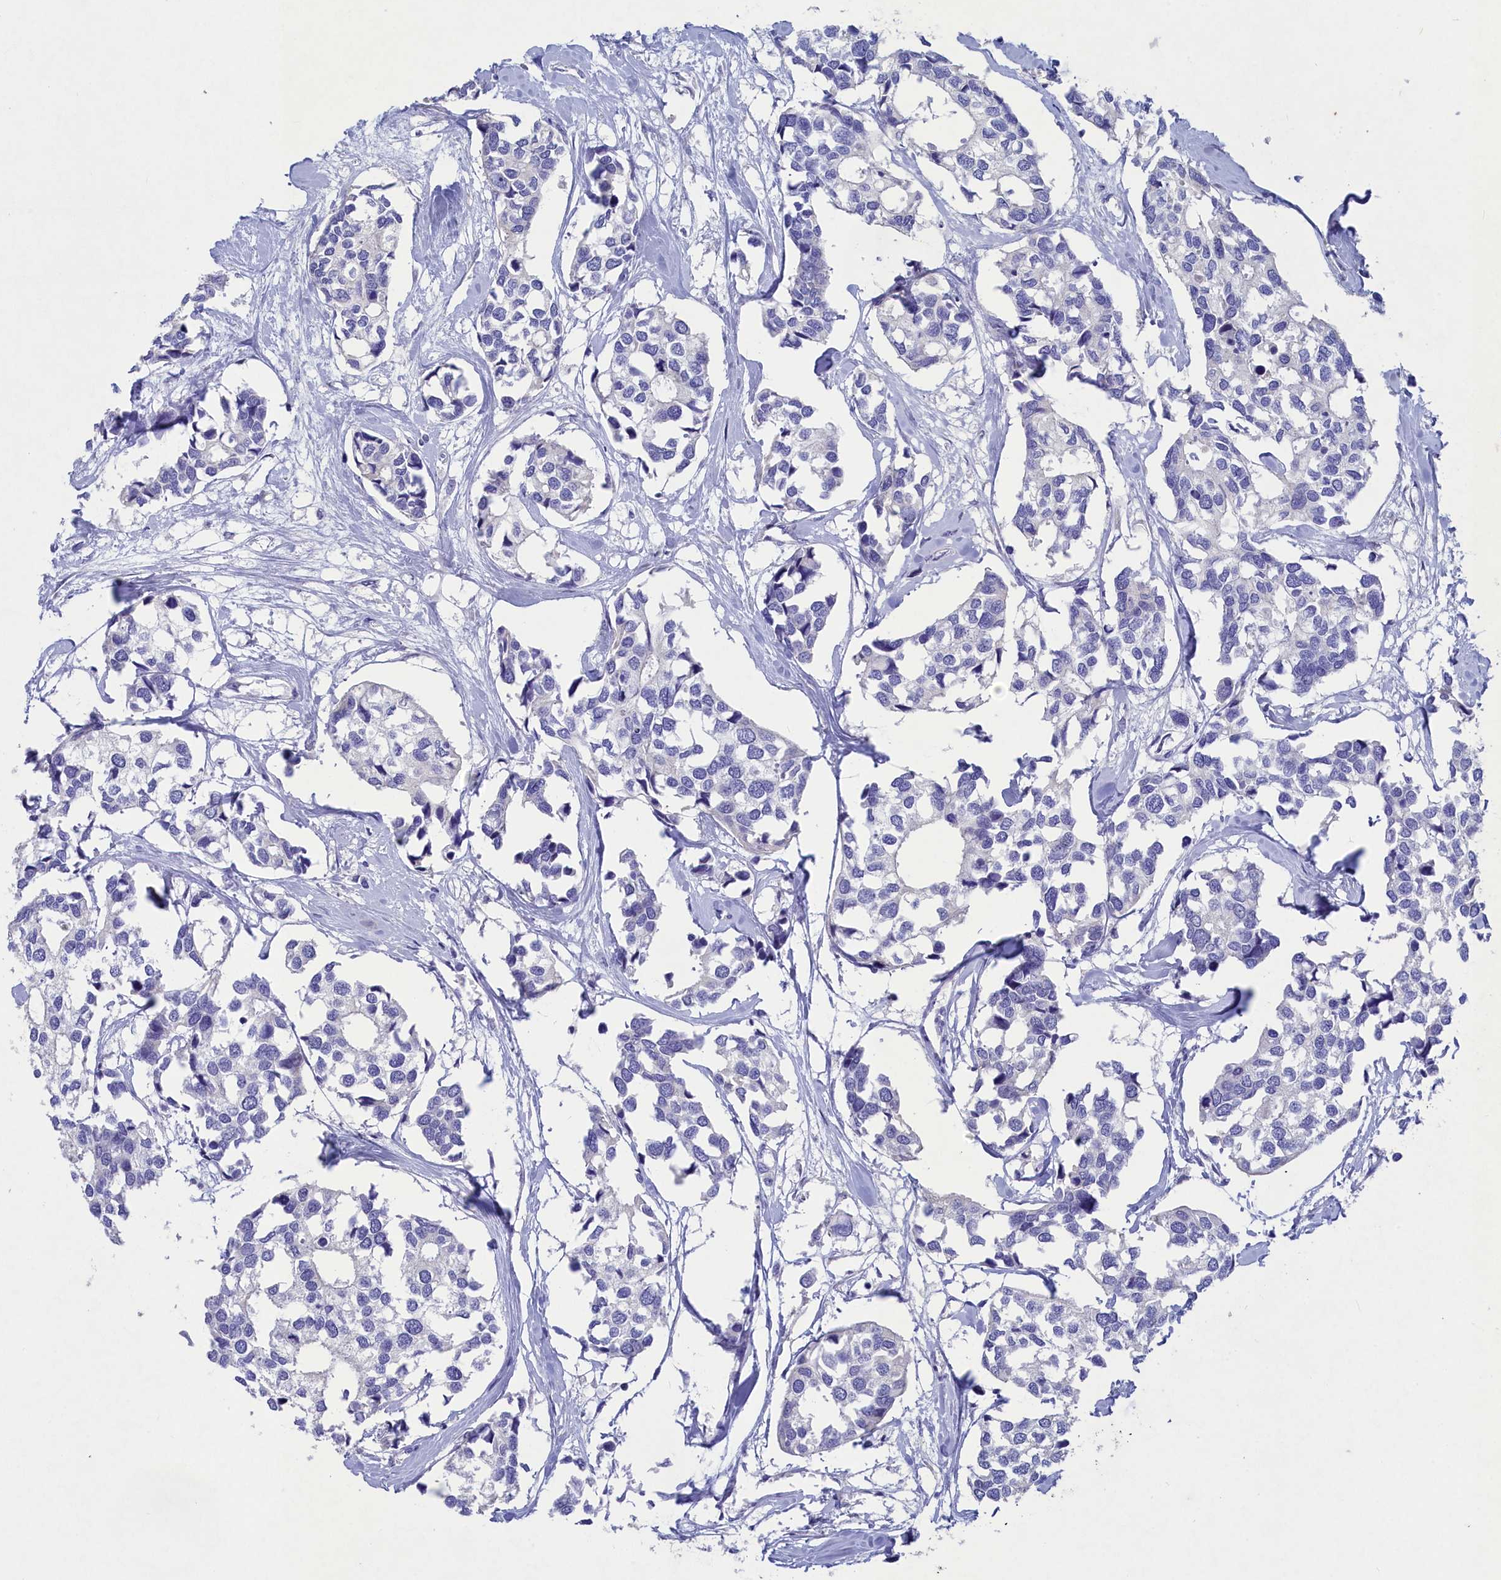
{"staining": {"intensity": "negative", "quantity": "none", "location": "none"}, "tissue": "breast cancer", "cell_type": "Tumor cells", "image_type": "cancer", "snomed": [{"axis": "morphology", "description": "Duct carcinoma"}, {"axis": "topography", "description": "Breast"}], "caption": "The histopathology image shows no significant staining in tumor cells of infiltrating ductal carcinoma (breast). (DAB IHC, high magnification).", "gene": "PRDM12", "patient": {"sex": "female", "age": 83}}